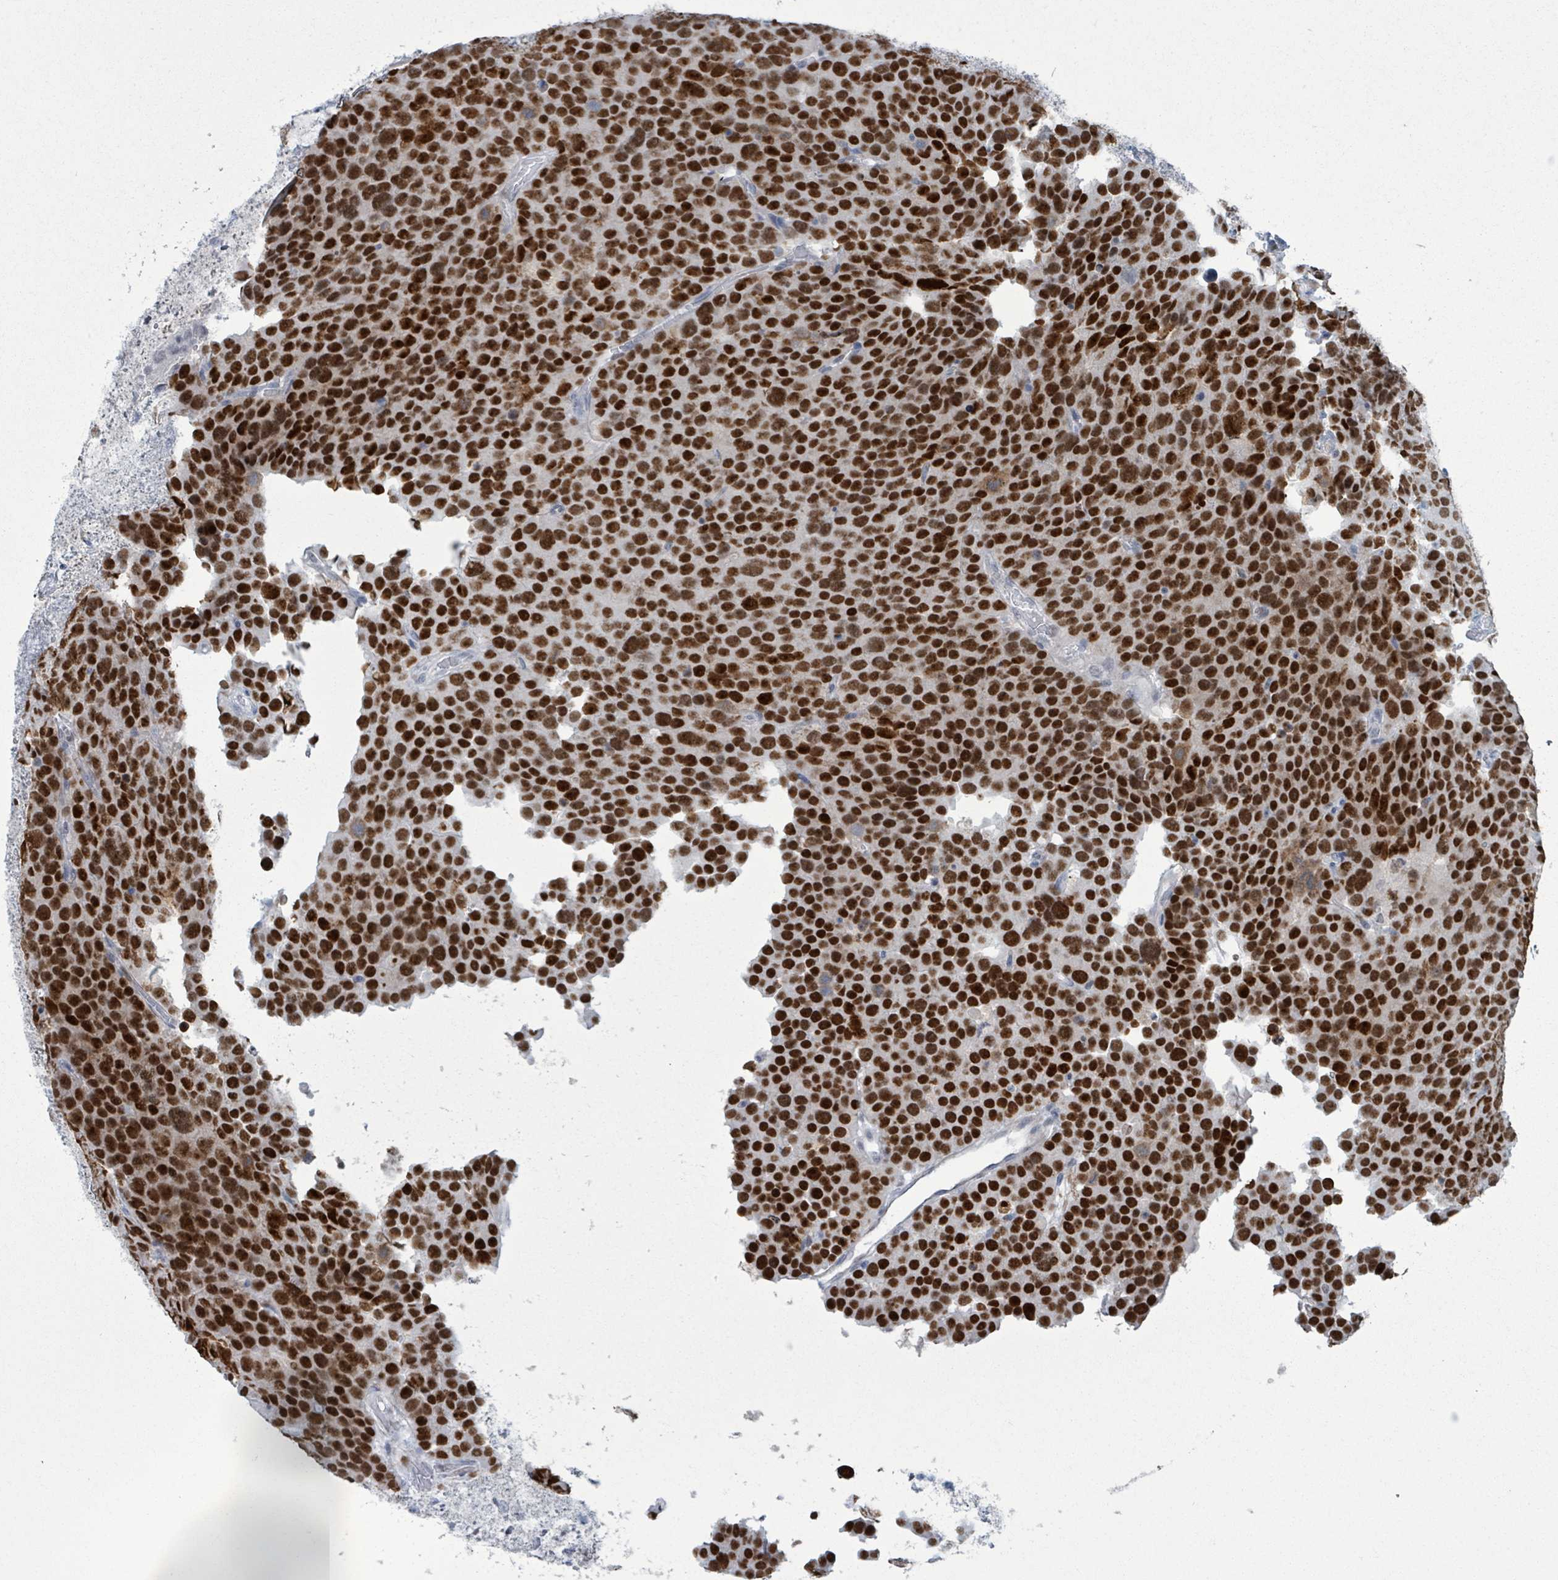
{"staining": {"intensity": "strong", "quantity": ">75%", "location": "nuclear"}, "tissue": "testis cancer", "cell_type": "Tumor cells", "image_type": "cancer", "snomed": [{"axis": "morphology", "description": "Seminoma, NOS"}, {"axis": "topography", "description": "Testis"}], "caption": "Seminoma (testis) stained with DAB IHC demonstrates high levels of strong nuclear expression in approximately >75% of tumor cells. (DAB IHC with brightfield microscopy, high magnification).", "gene": "CT45A5", "patient": {"sex": "male", "age": 71}}